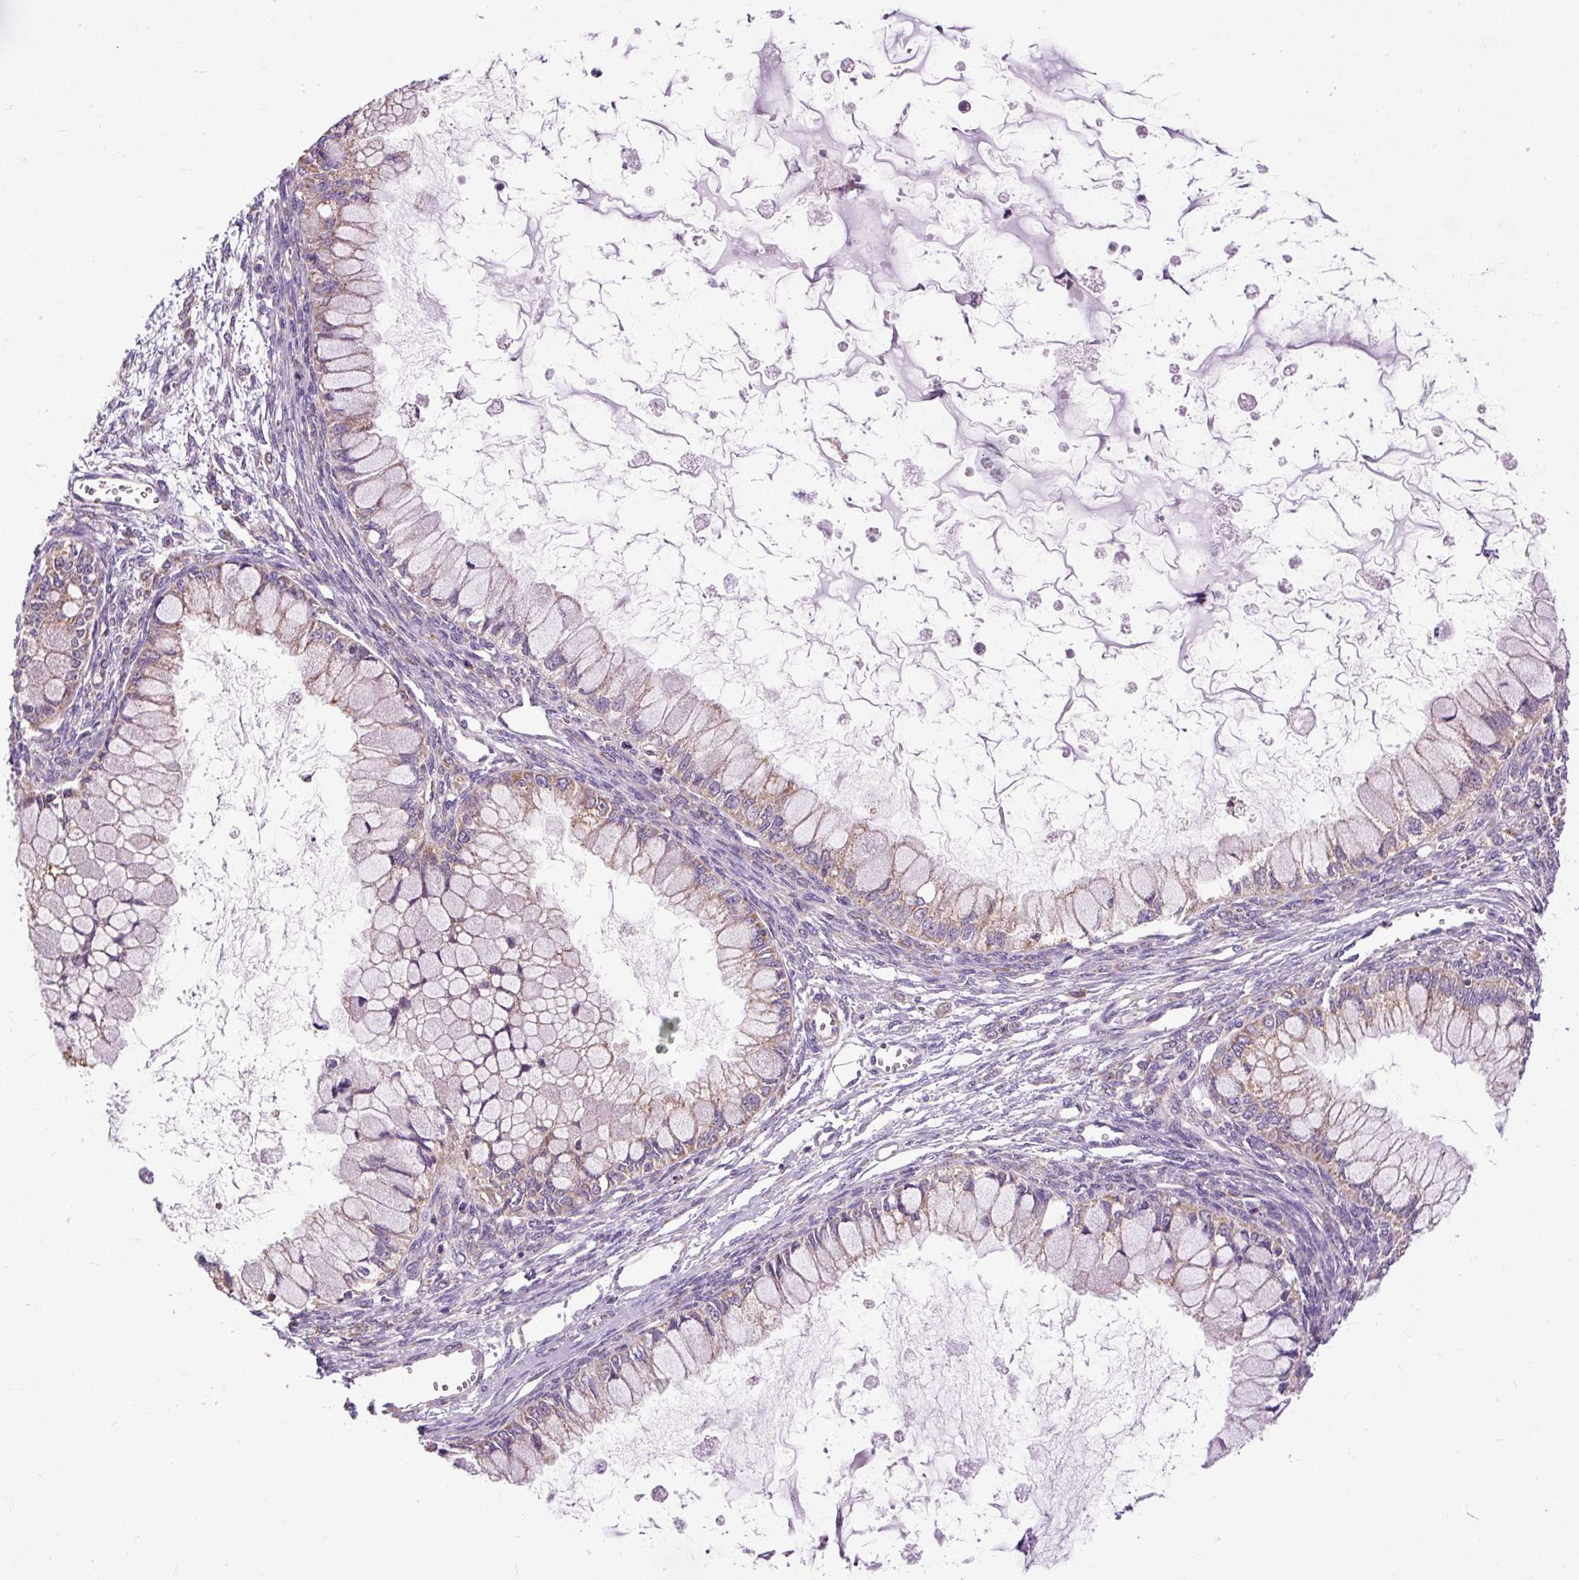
{"staining": {"intensity": "weak", "quantity": ">75%", "location": "cytoplasmic/membranous"}, "tissue": "ovarian cancer", "cell_type": "Tumor cells", "image_type": "cancer", "snomed": [{"axis": "morphology", "description": "Cystadenocarcinoma, mucinous, NOS"}, {"axis": "topography", "description": "Ovary"}], "caption": "High-magnification brightfield microscopy of ovarian cancer stained with DAB (brown) and counterstained with hematoxylin (blue). tumor cells exhibit weak cytoplasmic/membranous staining is appreciated in about>75% of cells. Nuclei are stained in blue.", "gene": "TM2D3", "patient": {"sex": "female", "age": 34}}